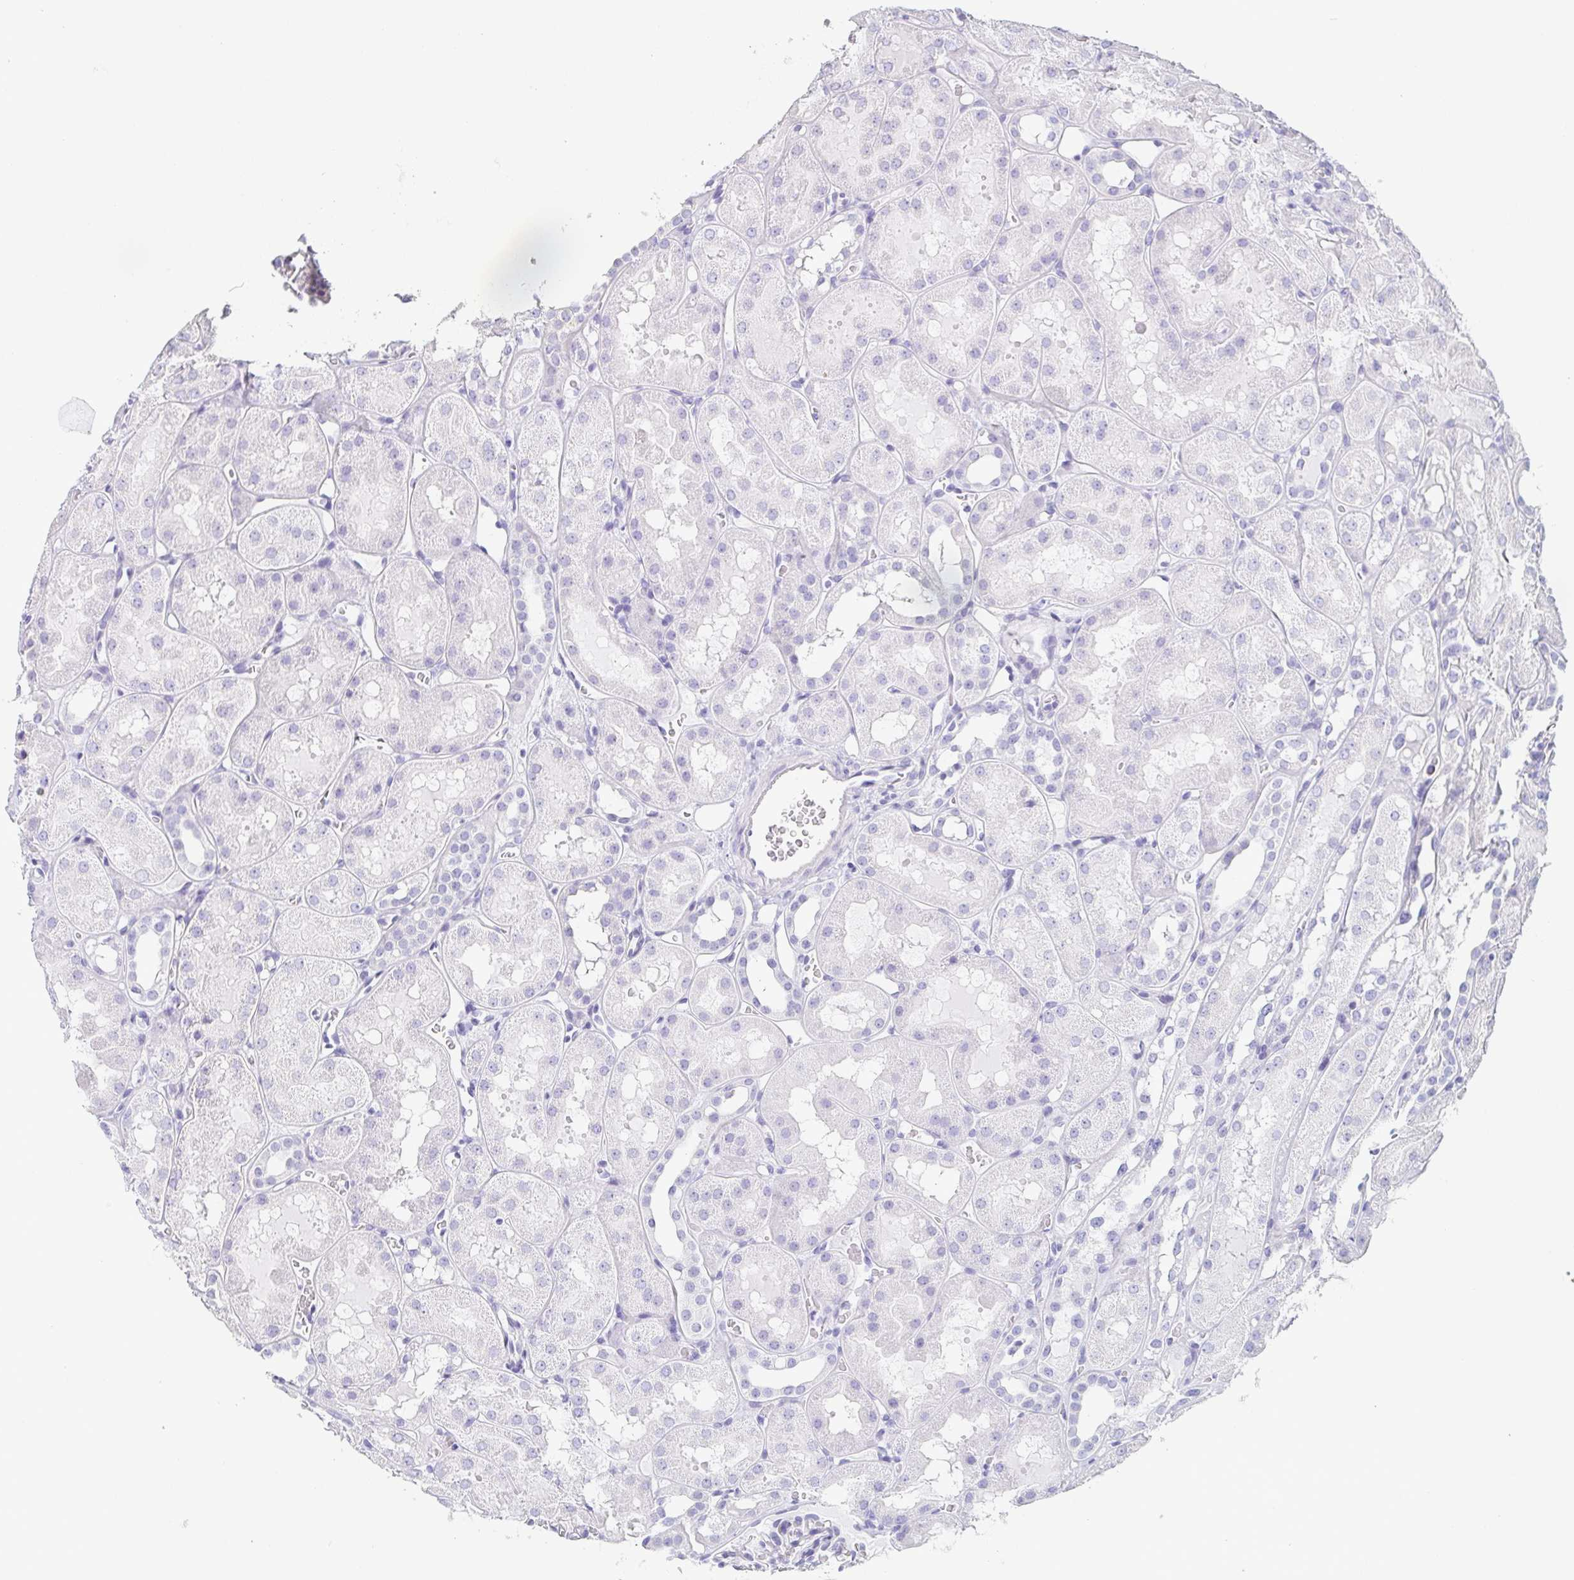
{"staining": {"intensity": "negative", "quantity": "none", "location": "none"}, "tissue": "kidney", "cell_type": "Cells in glomeruli", "image_type": "normal", "snomed": [{"axis": "morphology", "description": "Normal tissue, NOS"}, {"axis": "topography", "description": "Kidney"}, {"axis": "topography", "description": "Urinary bladder"}], "caption": "This is an immunohistochemistry (IHC) histopathology image of unremarkable kidney. There is no expression in cells in glomeruli.", "gene": "ENSG00000275778", "patient": {"sex": "male", "age": 16}}